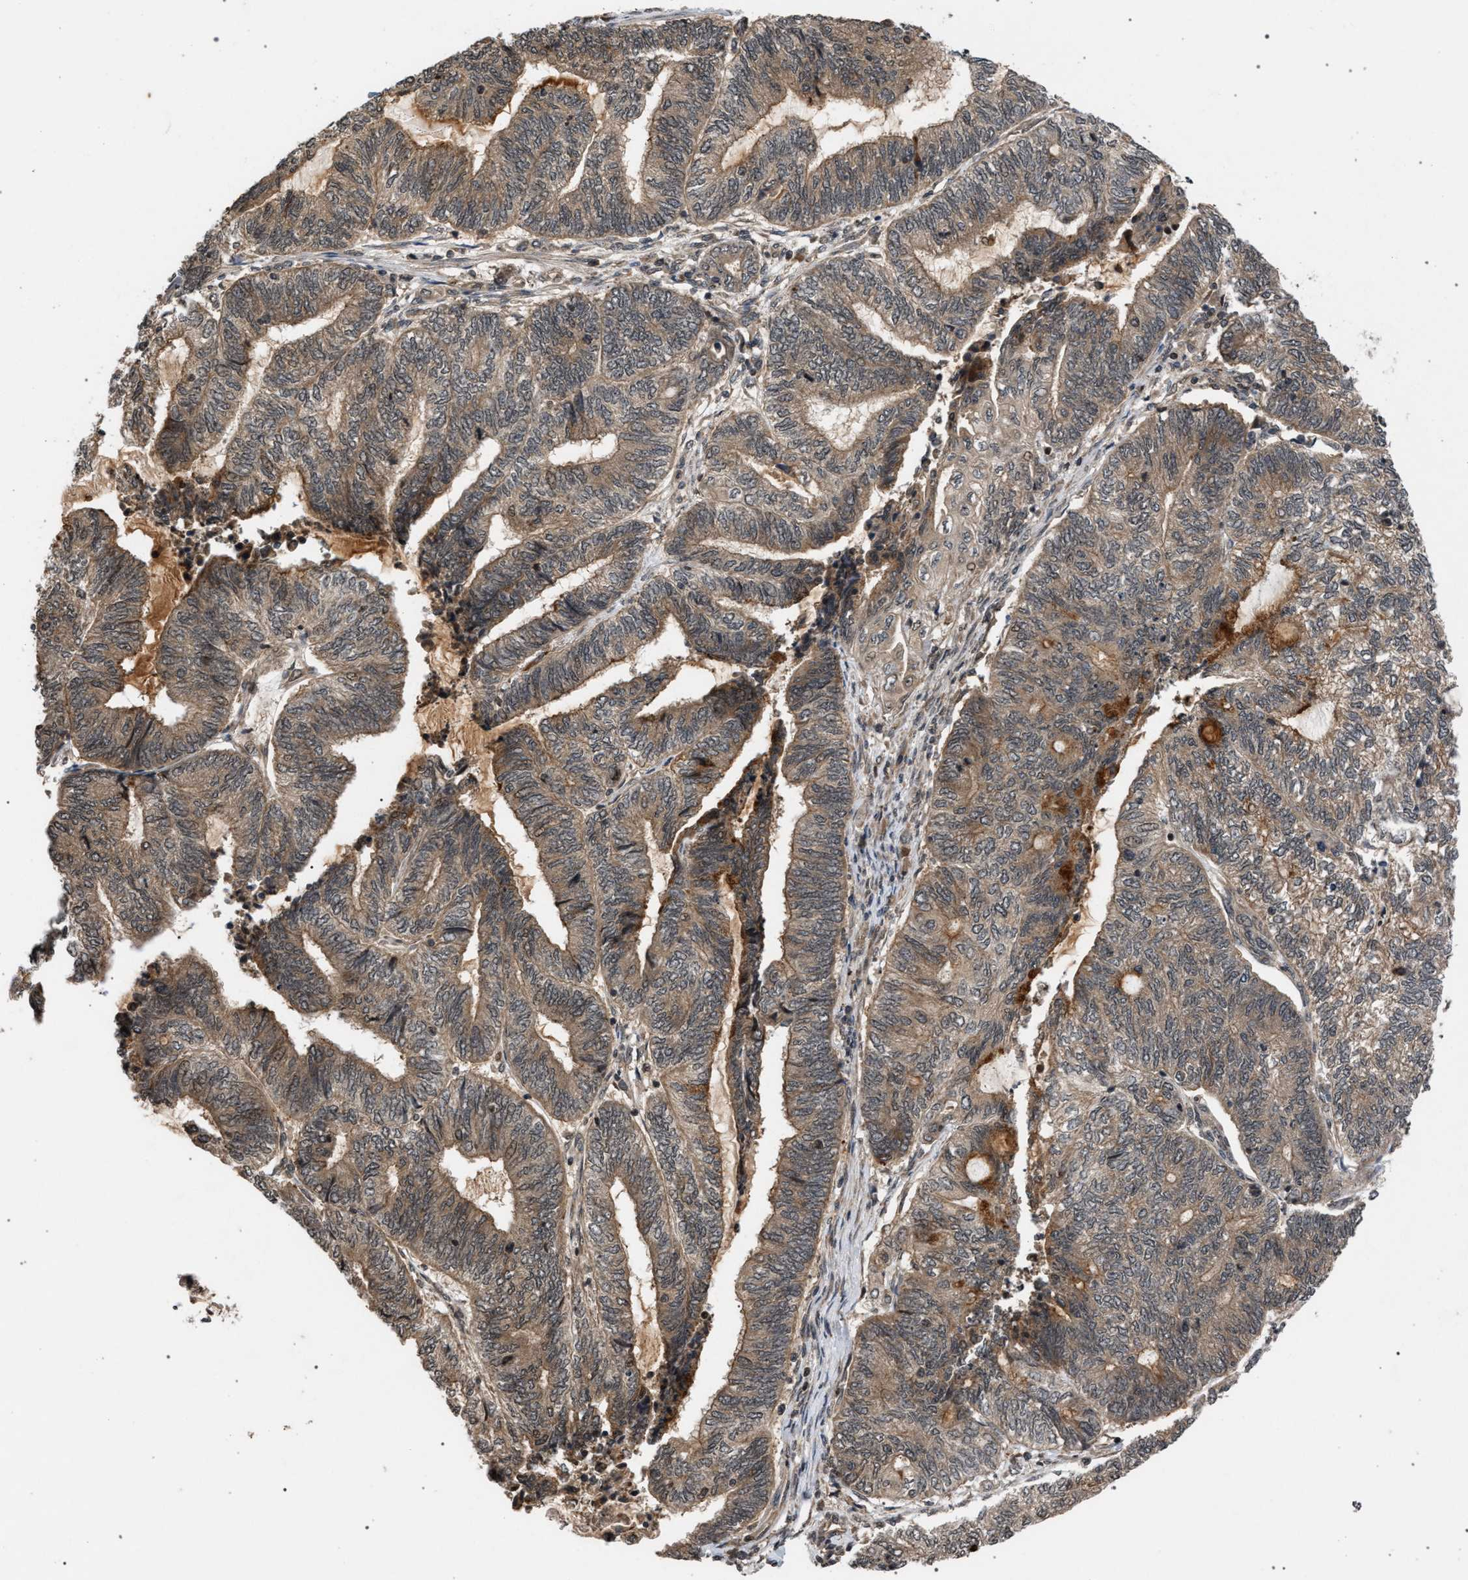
{"staining": {"intensity": "moderate", "quantity": ">75%", "location": "cytoplasmic/membranous"}, "tissue": "endometrial cancer", "cell_type": "Tumor cells", "image_type": "cancer", "snomed": [{"axis": "morphology", "description": "Adenocarcinoma, NOS"}, {"axis": "topography", "description": "Uterus"}, {"axis": "topography", "description": "Endometrium"}], "caption": "Endometrial cancer stained for a protein shows moderate cytoplasmic/membranous positivity in tumor cells. (IHC, brightfield microscopy, high magnification).", "gene": "IRAK4", "patient": {"sex": "female", "age": 70}}